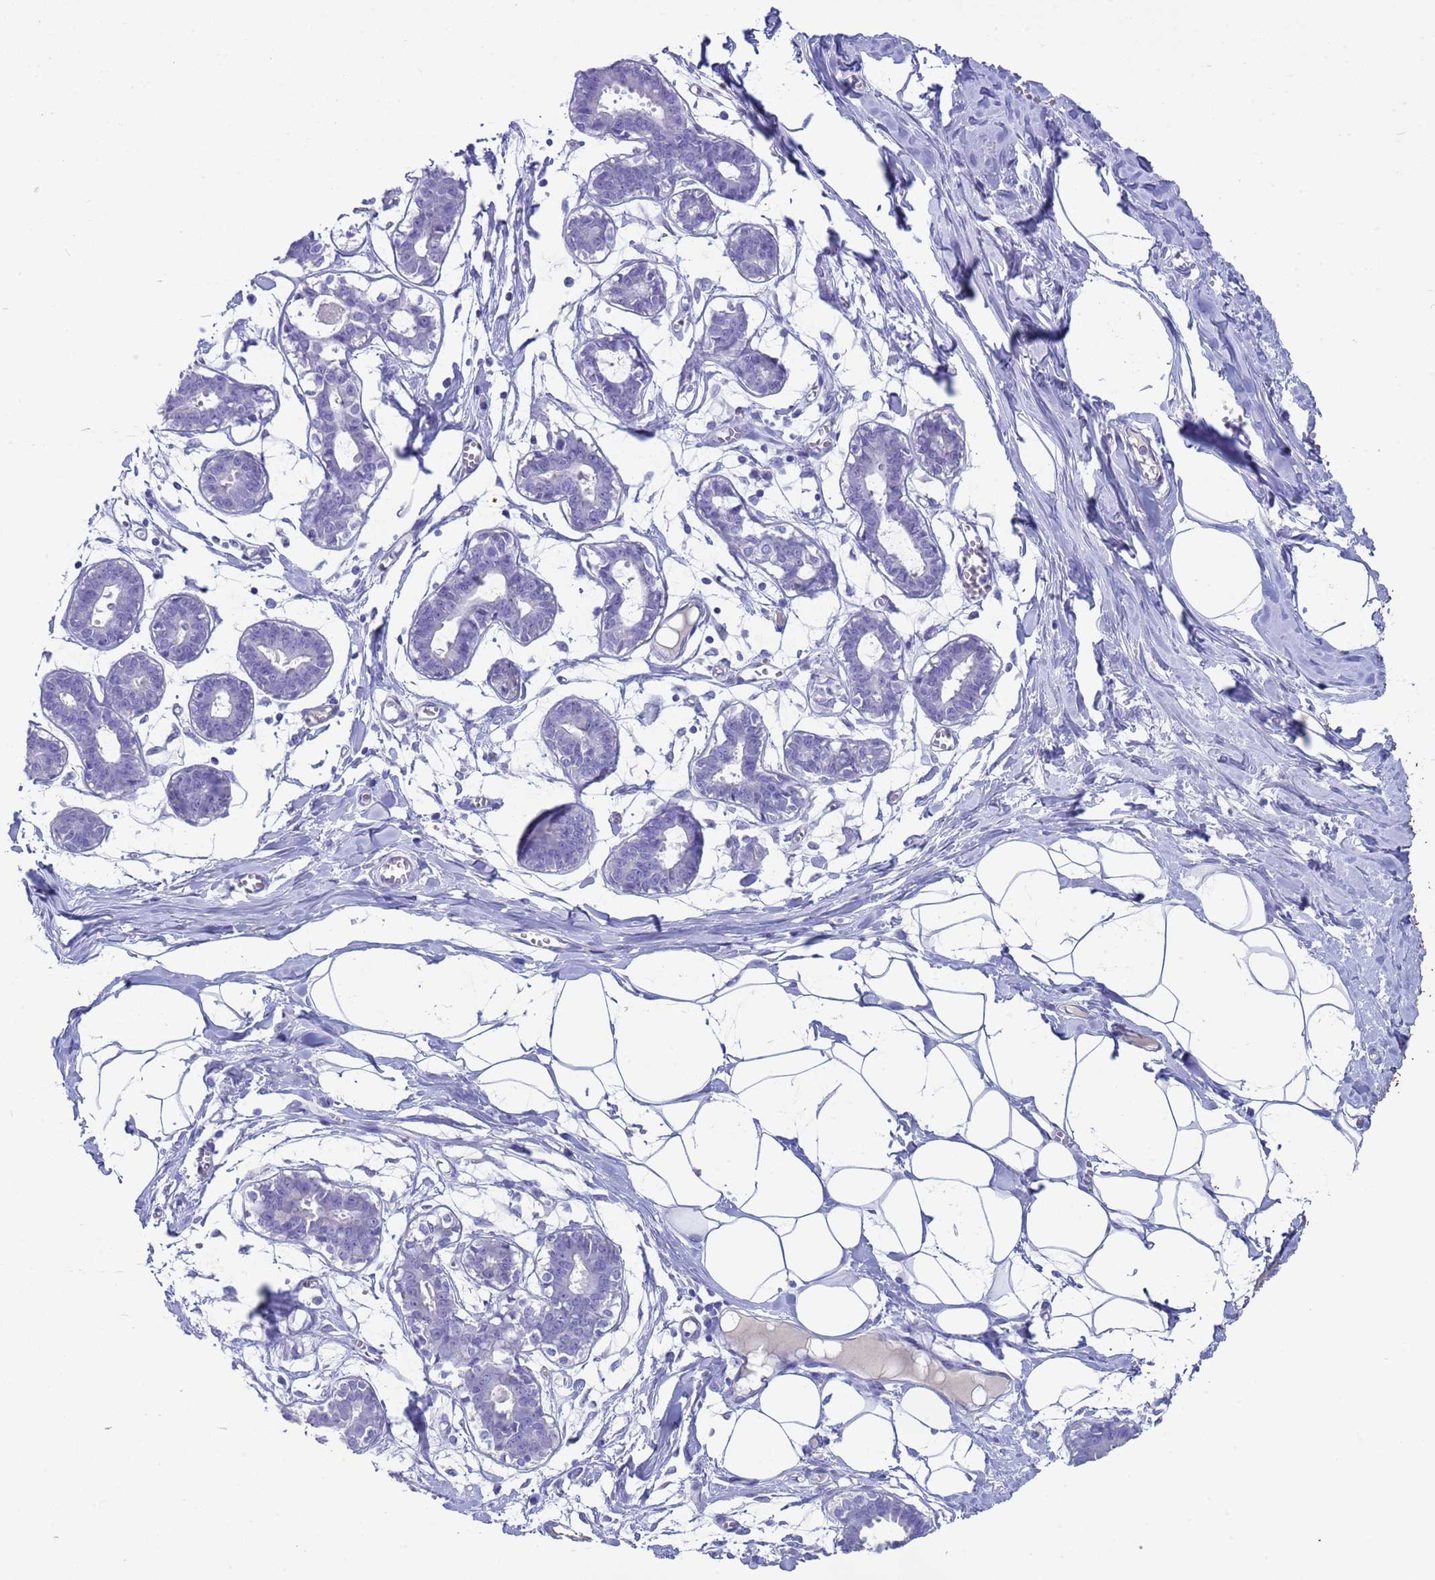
{"staining": {"intensity": "negative", "quantity": "none", "location": "none"}, "tissue": "breast", "cell_type": "Adipocytes", "image_type": "normal", "snomed": [{"axis": "morphology", "description": "Normal tissue, NOS"}, {"axis": "topography", "description": "Breast"}], "caption": "This is a photomicrograph of IHC staining of unremarkable breast, which shows no expression in adipocytes. The staining was performed using DAB to visualize the protein expression in brown, while the nuclei were stained in blue with hematoxylin (Magnification: 20x).", "gene": "CKM", "patient": {"sex": "female", "age": 27}}